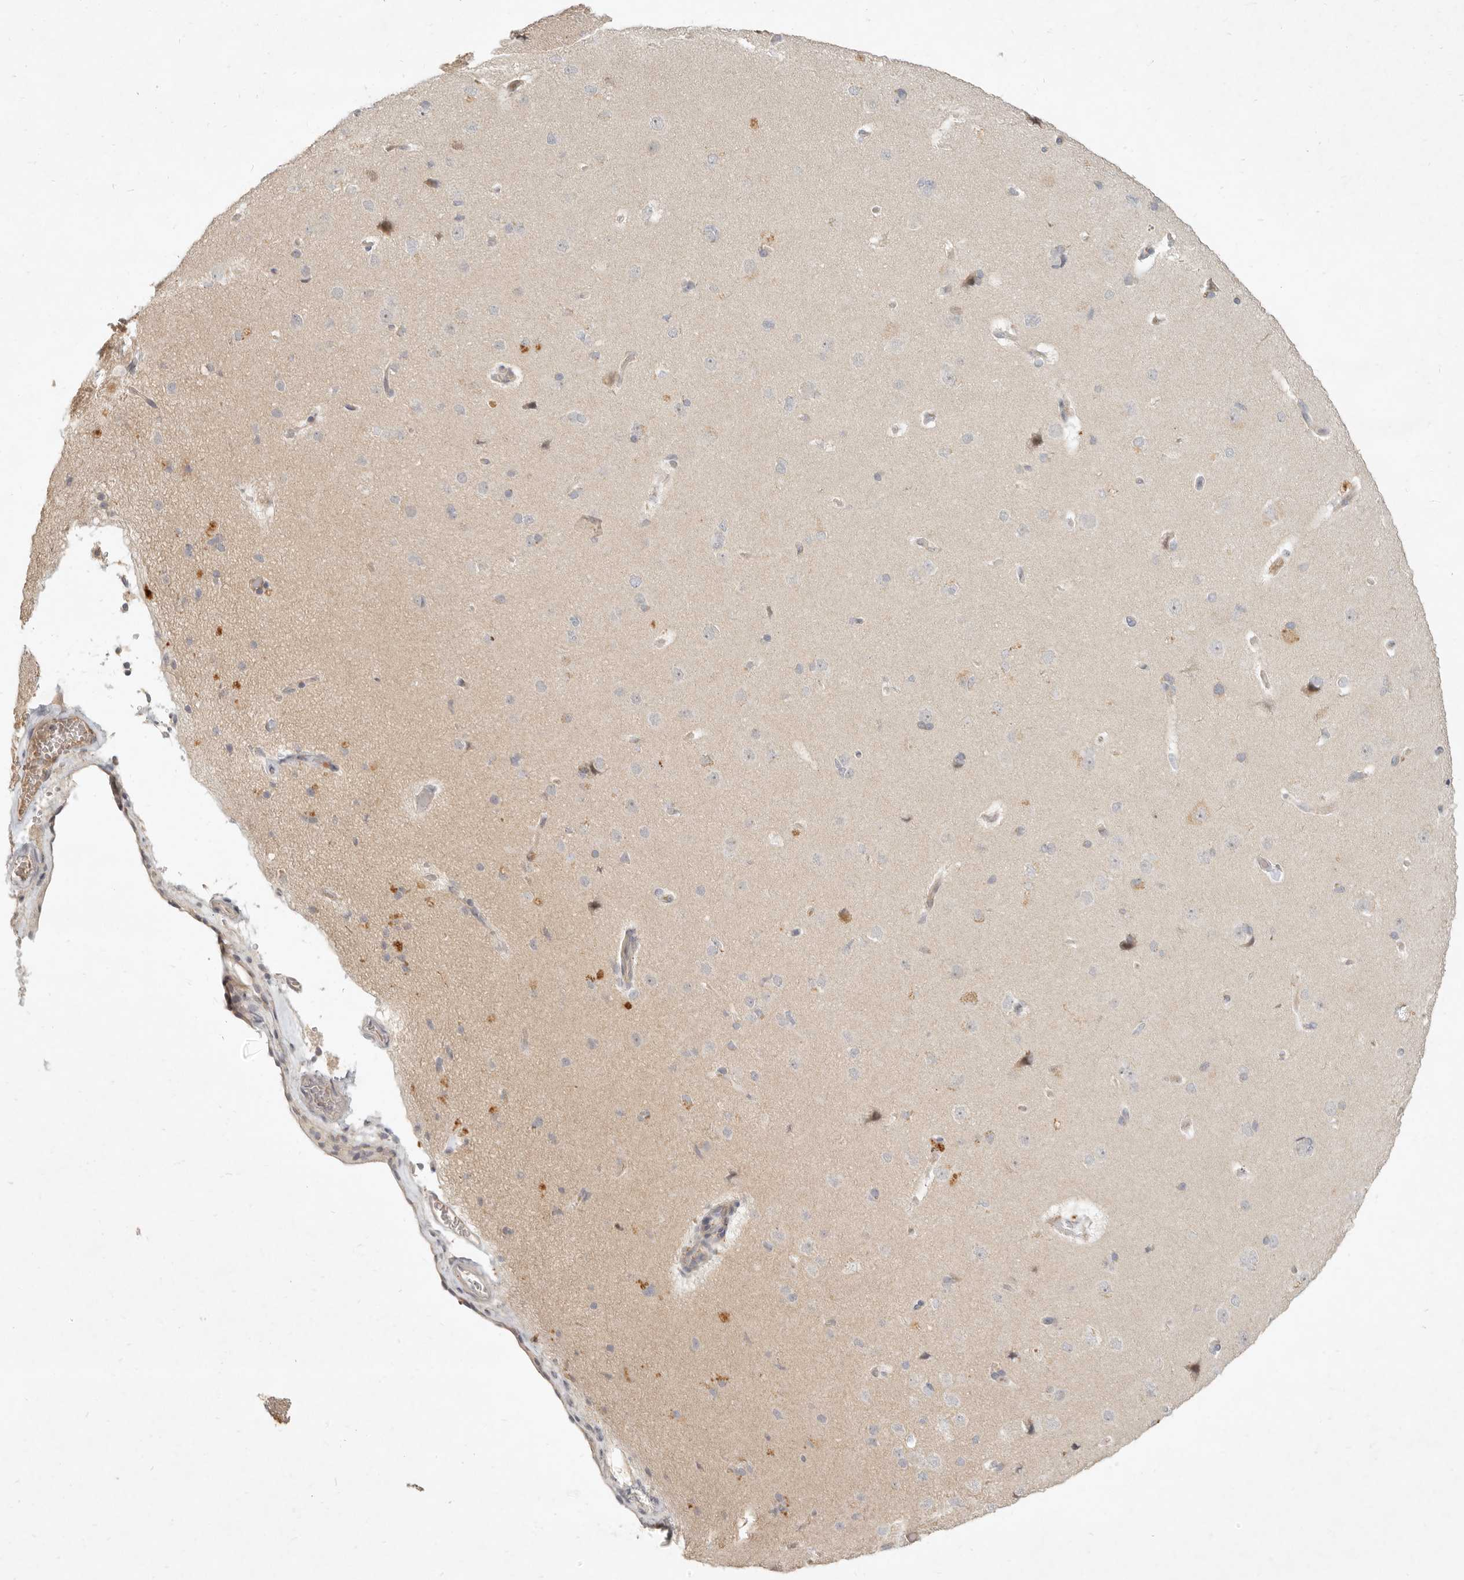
{"staining": {"intensity": "negative", "quantity": "none", "location": "none"}, "tissue": "cerebral cortex", "cell_type": "Endothelial cells", "image_type": "normal", "snomed": [{"axis": "morphology", "description": "Normal tissue, NOS"}, {"axis": "topography", "description": "Cerebral cortex"}], "caption": "IHC image of benign cerebral cortex: human cerebral cortex stained with DAB displays no significant protein staining in endothelial cells.", "gene": "UBXN11", "patient": {"sex": "male", "age": 62}}